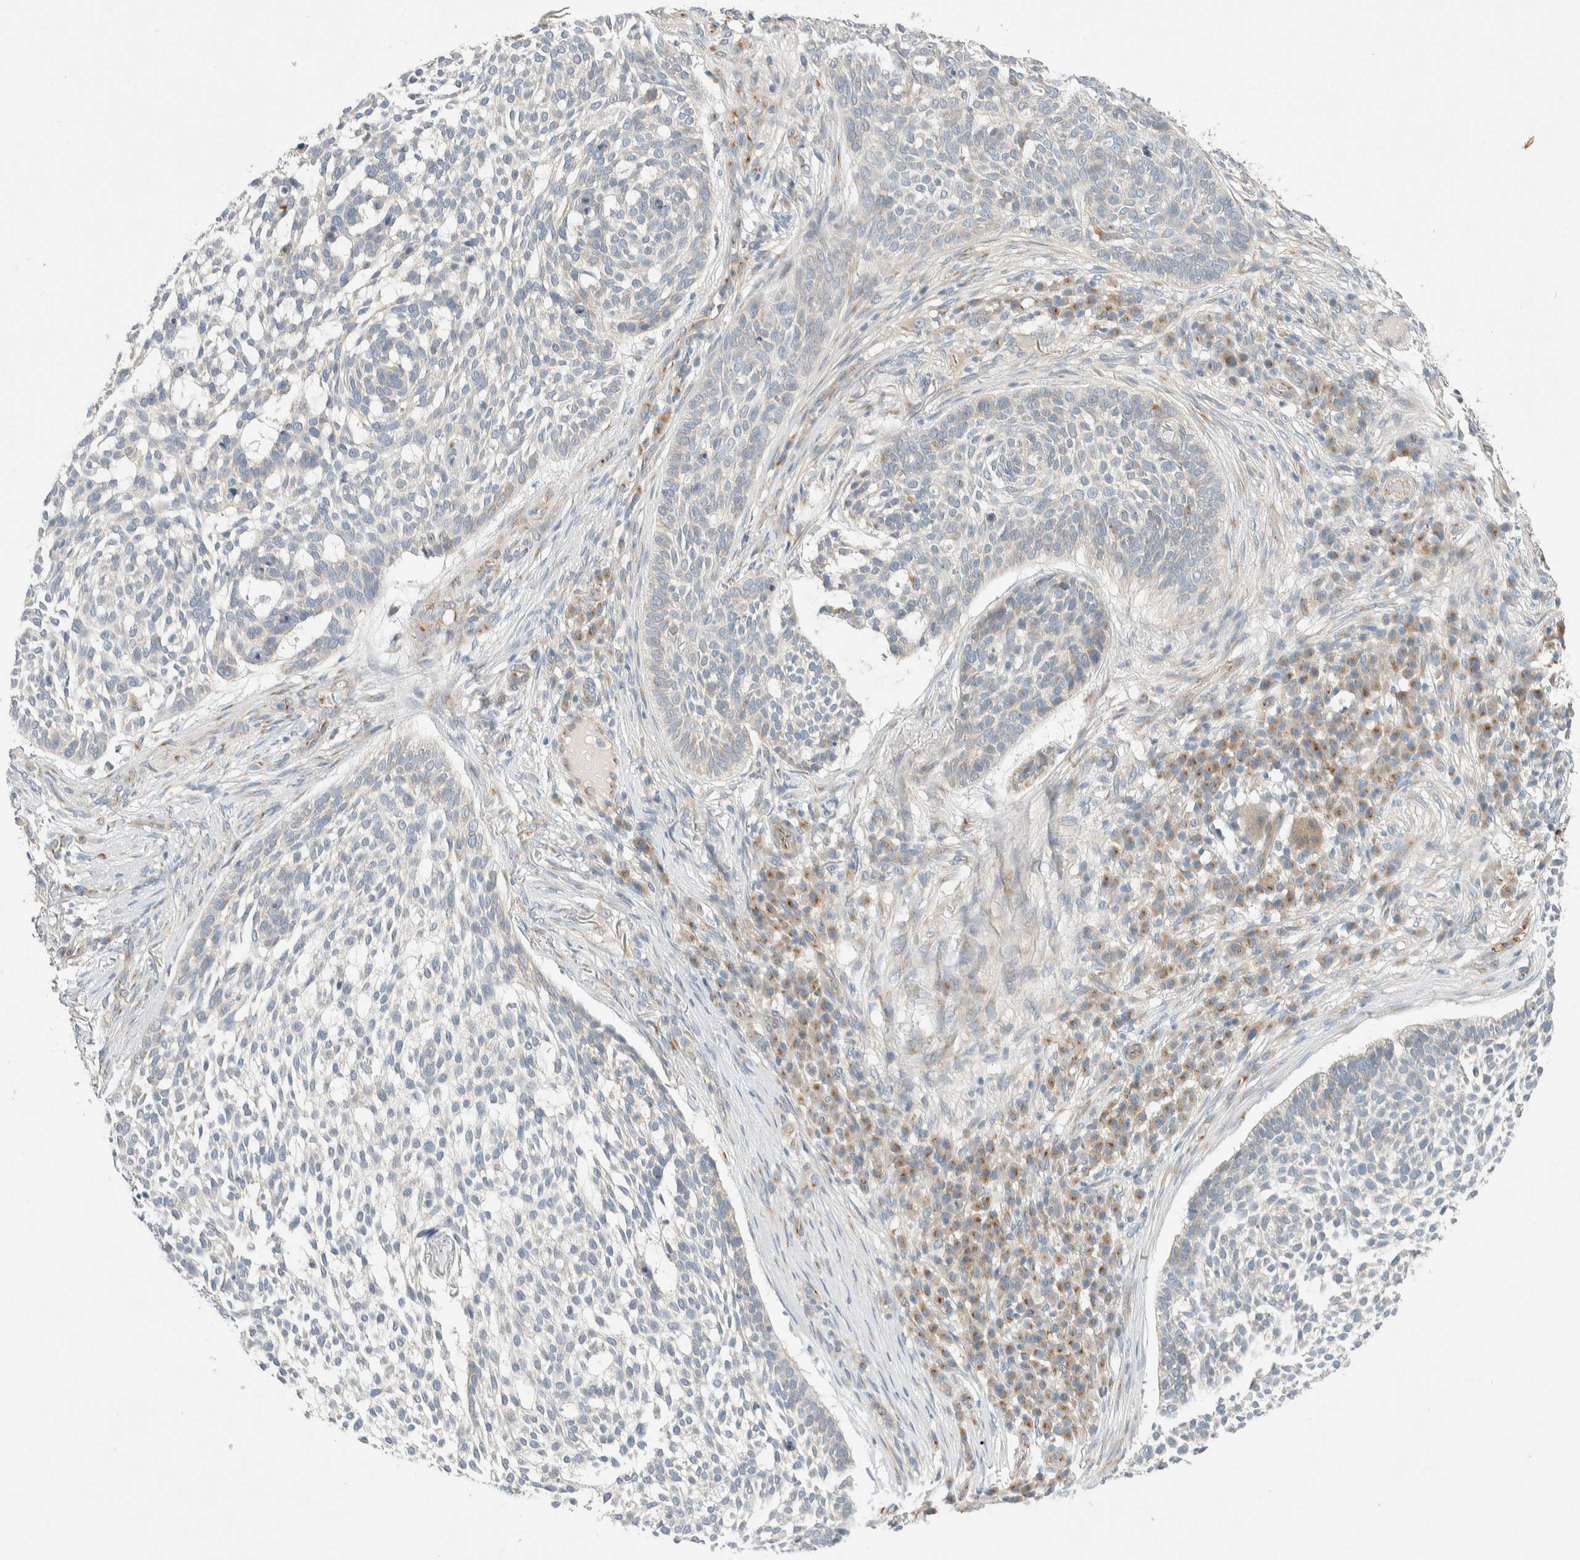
{"staining": {"intensity": "negative", "quantity": "none", "location": "none"}, "tissue": "skin cancer", "cell_type": "Tumor cells", "image_type": "cancer", "snomed": [{"axis": "morphology", "description": "Basal cell carcinoma"}, {"axis": "topography", "description": "Skin"}], "caption": "Immunohistochemical staining of skin basal cell carcinoma exhibits no significant staining in tumor cells.", "gene": "TMEM184B", "patient": {"sex": "female", "age": 64}}